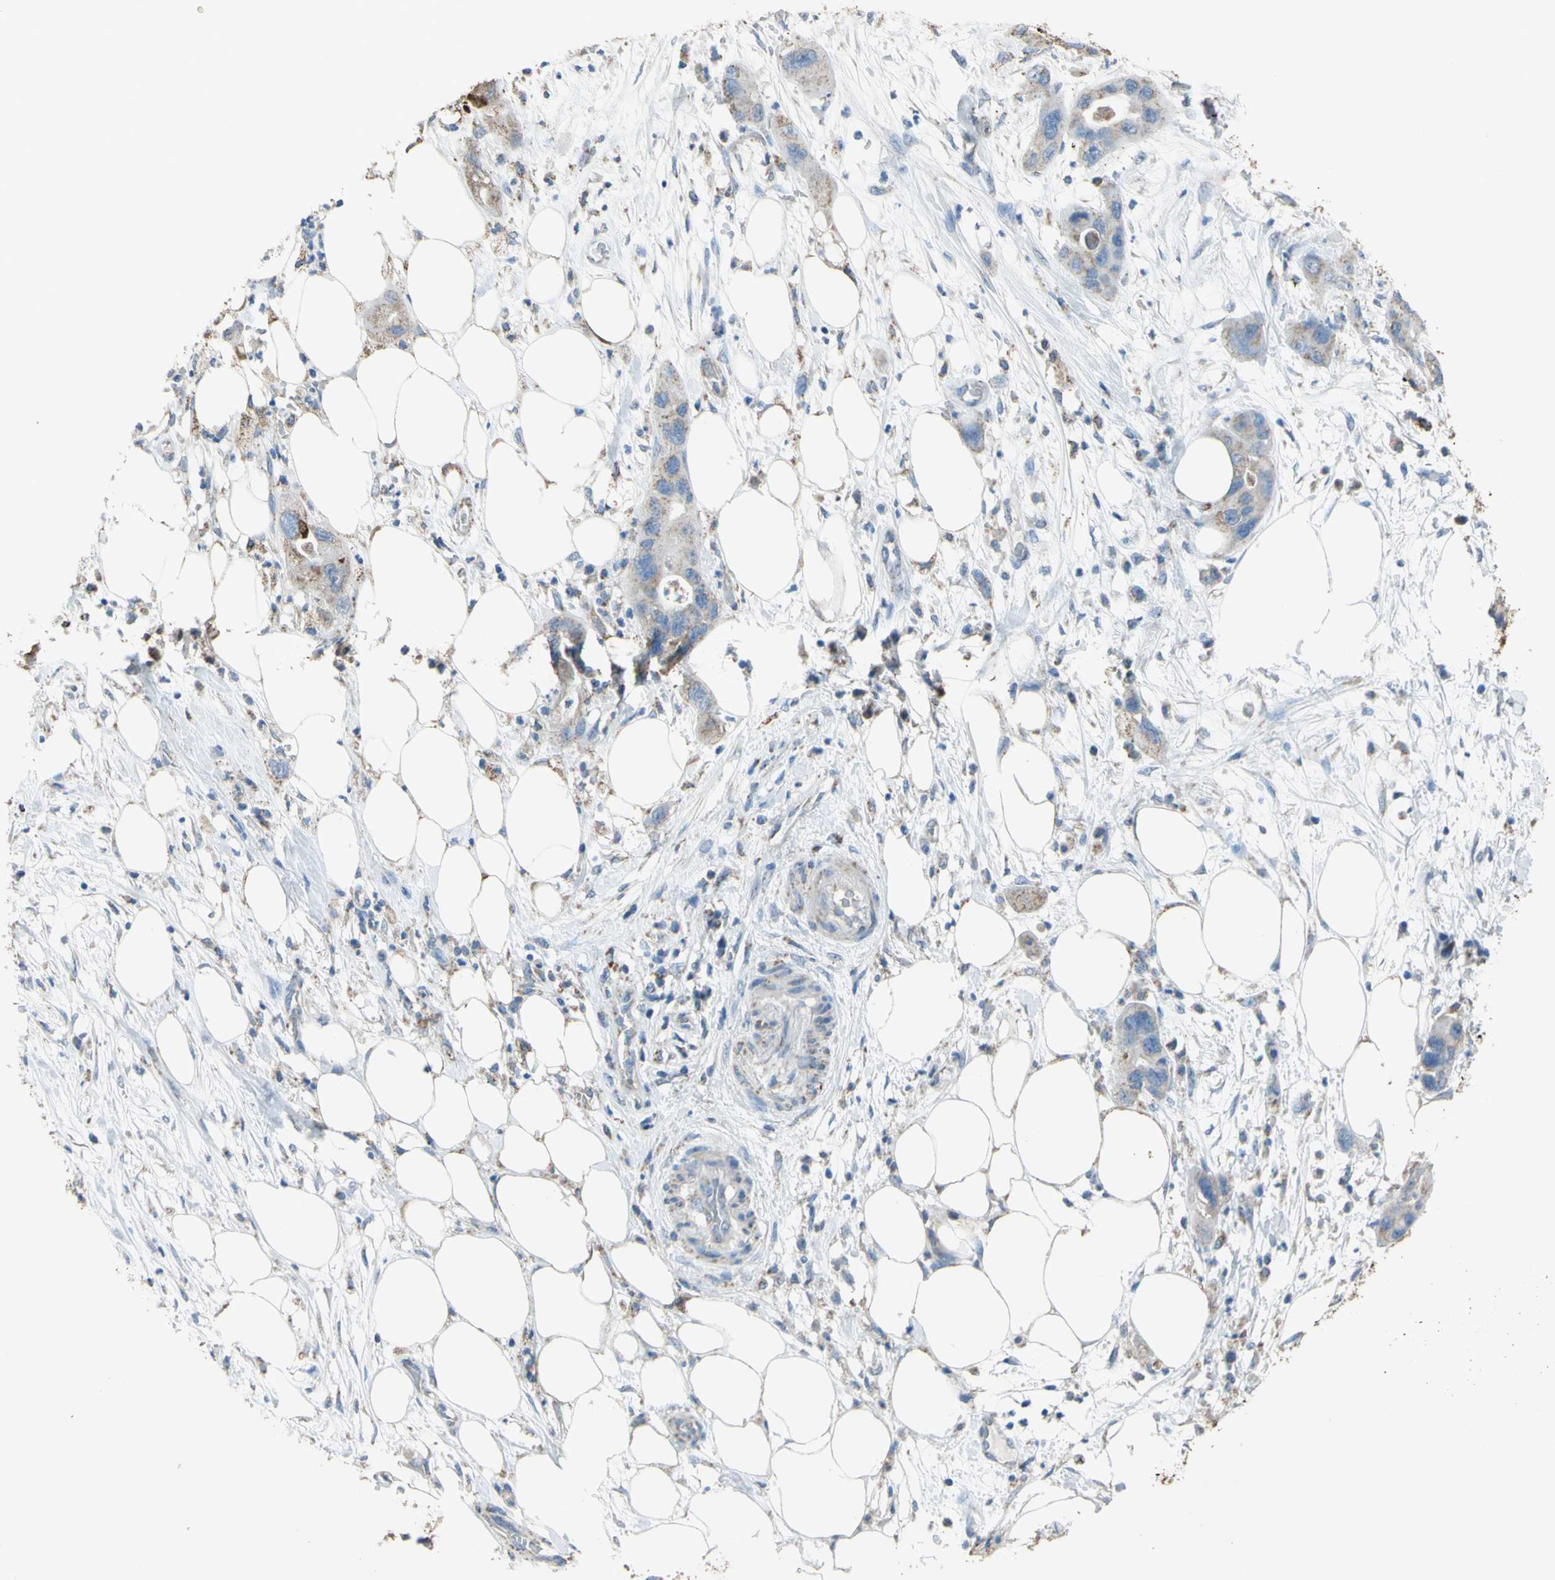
{"staining": {"intensity": "weak", "quantity": "25%-75%", "location": "cytoplasmic/membranous"}, "tissue": "pancreatic cancer", "cell_type": "Tumor cells", "image_type": "cancer", "snomed": [{"axis": "morphology", "description": "Adenocarcinoma, NOS"}, {"axis": "topography", "description": "Pancreas"}], "caption": "Protein analysis of pancreatic cancer tissue reveals weak cytoplasmic/membranous staining in about 25%-75% of tumor cells.", "gene": "CMKLR2", "patient": {"sex": "female", "age": 71}}